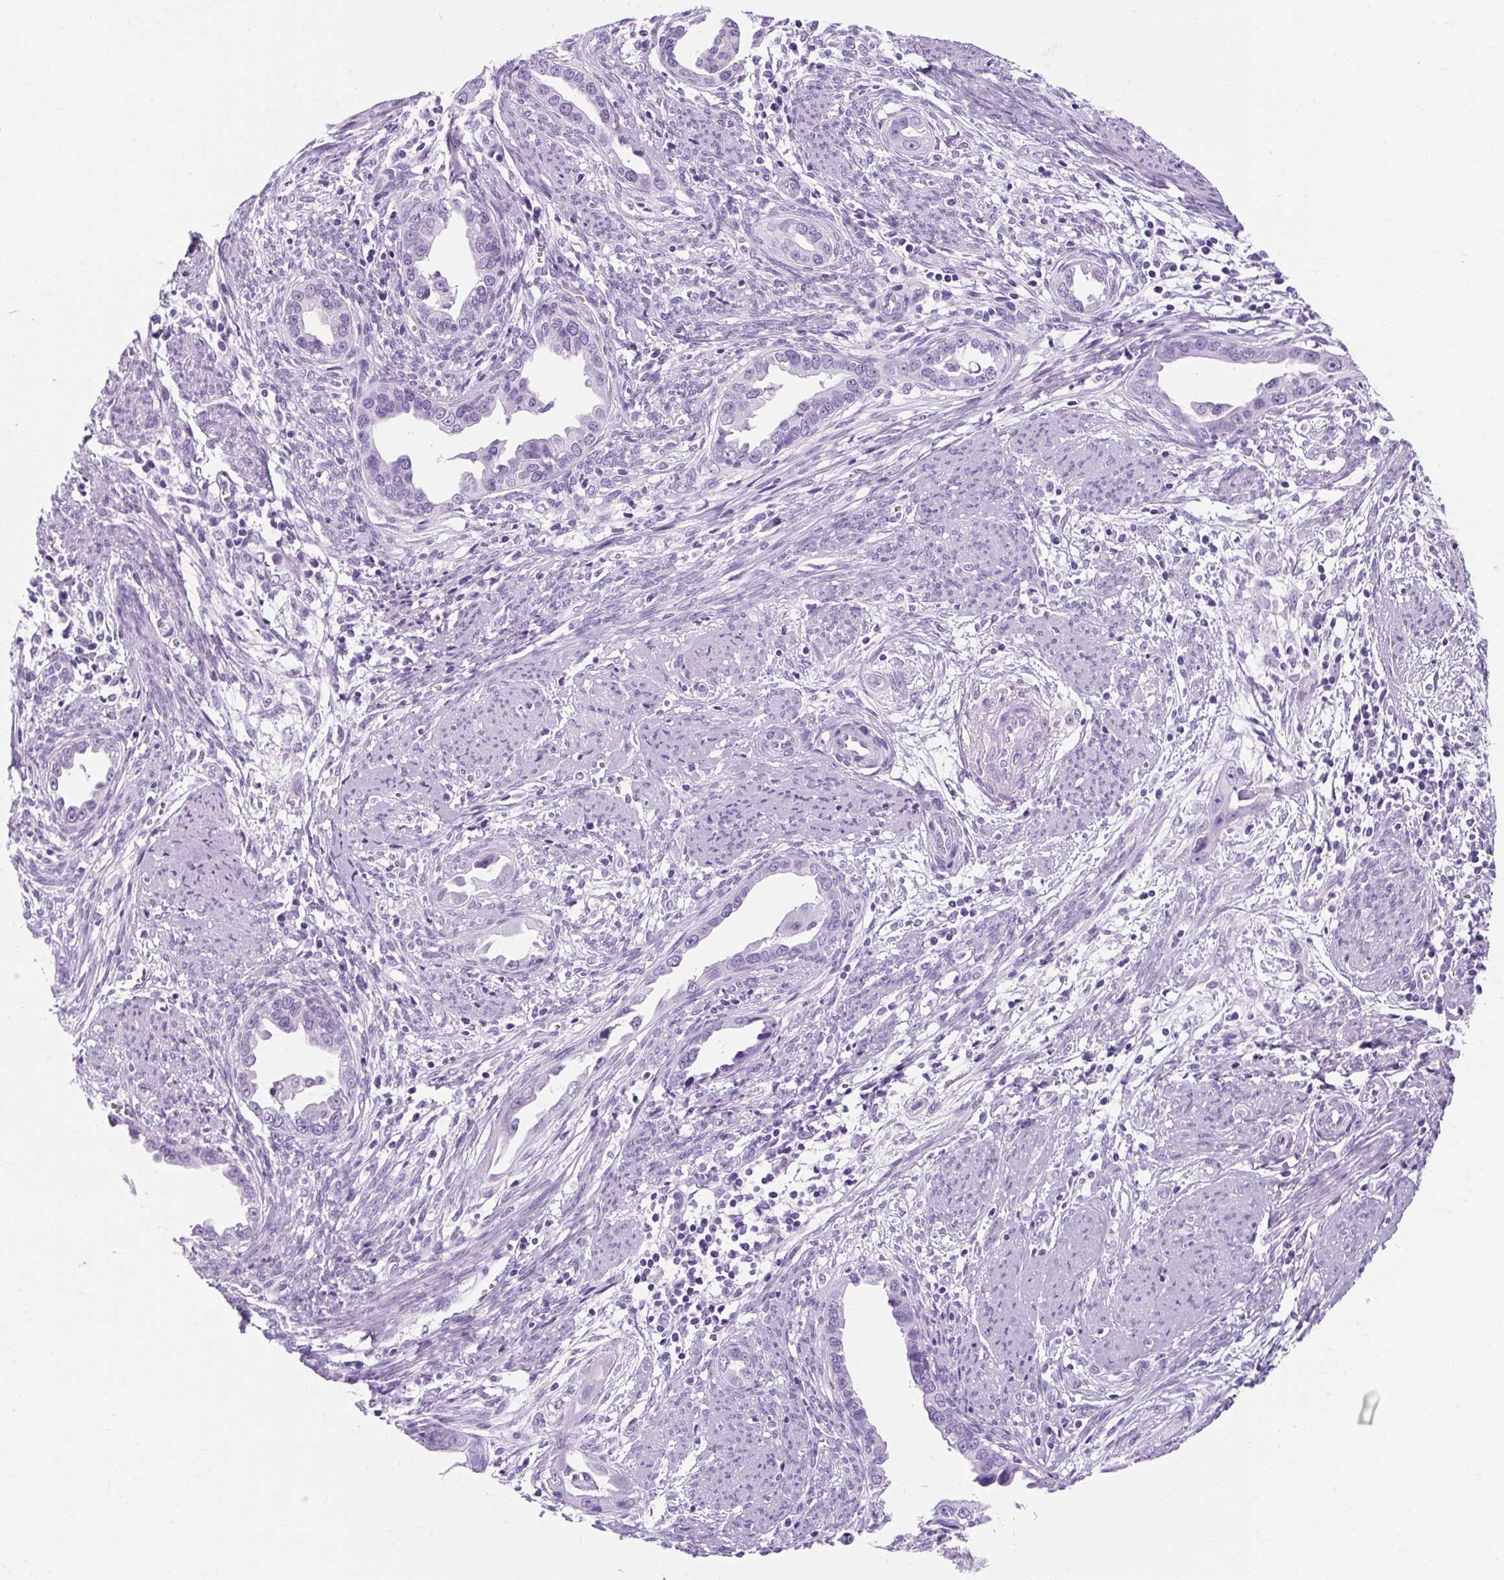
{"staining": {"intensity": "negative", "quantity": "none", "location": "none"}, "tissue": "endometrial cancer", "cell_type": "Tumor cells", "image_type": "cancer", "snomed": [{"axis": "morphology", "description": "Adenocarcinoma, NOS"}, {"axis": "topography", "description": "Endometrium"}], "caption": "DAB (3,3'-diaminobenzidine) immunohistochemical staining of adenocarcinoma (endometrial) exhibits no significant expression in tumor cells.", "gene": "RYBP", "patient": {"sex": "female", "age": 57}}